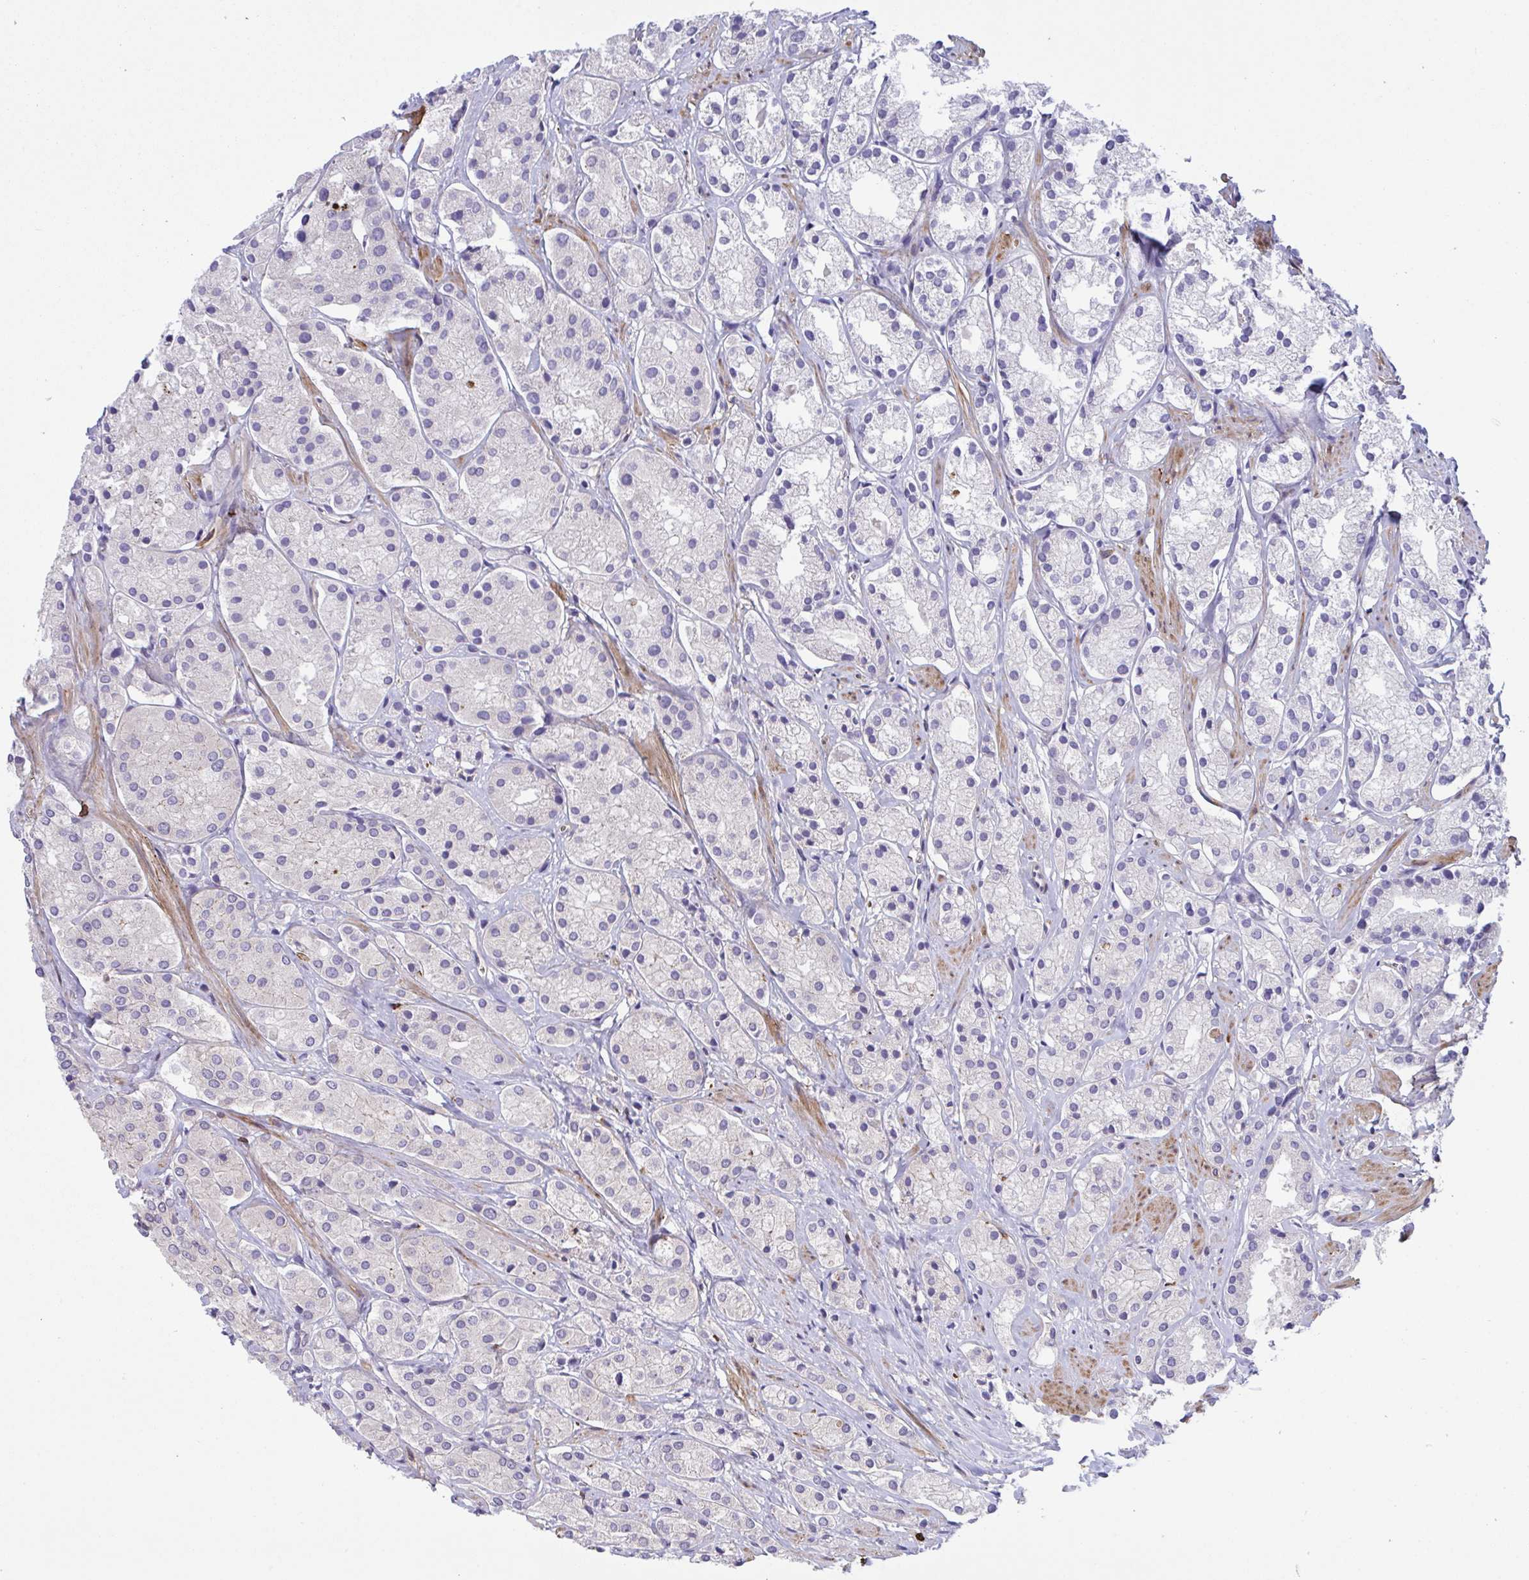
{"staining": {"intensity": "weak", "quantity": "<25%", "location": "cytoplasmic/membranous"}, "tissue": "prostate cancer", "cell_type": "Tumor cells", "image_type": "cancer", "snomed": [{"axis": "morphology", "description": "Adenocarcinoma, Low grade"}, {"axis": "topography", "description": "Prostate"}], "caption": "Prostate cancer was stained to show a protein in brown. There is no significant expression in tumor cells. Nuclei are stained in blue.", "gene": "PPIH", "patient": {"sex": "male", "age": 69}}